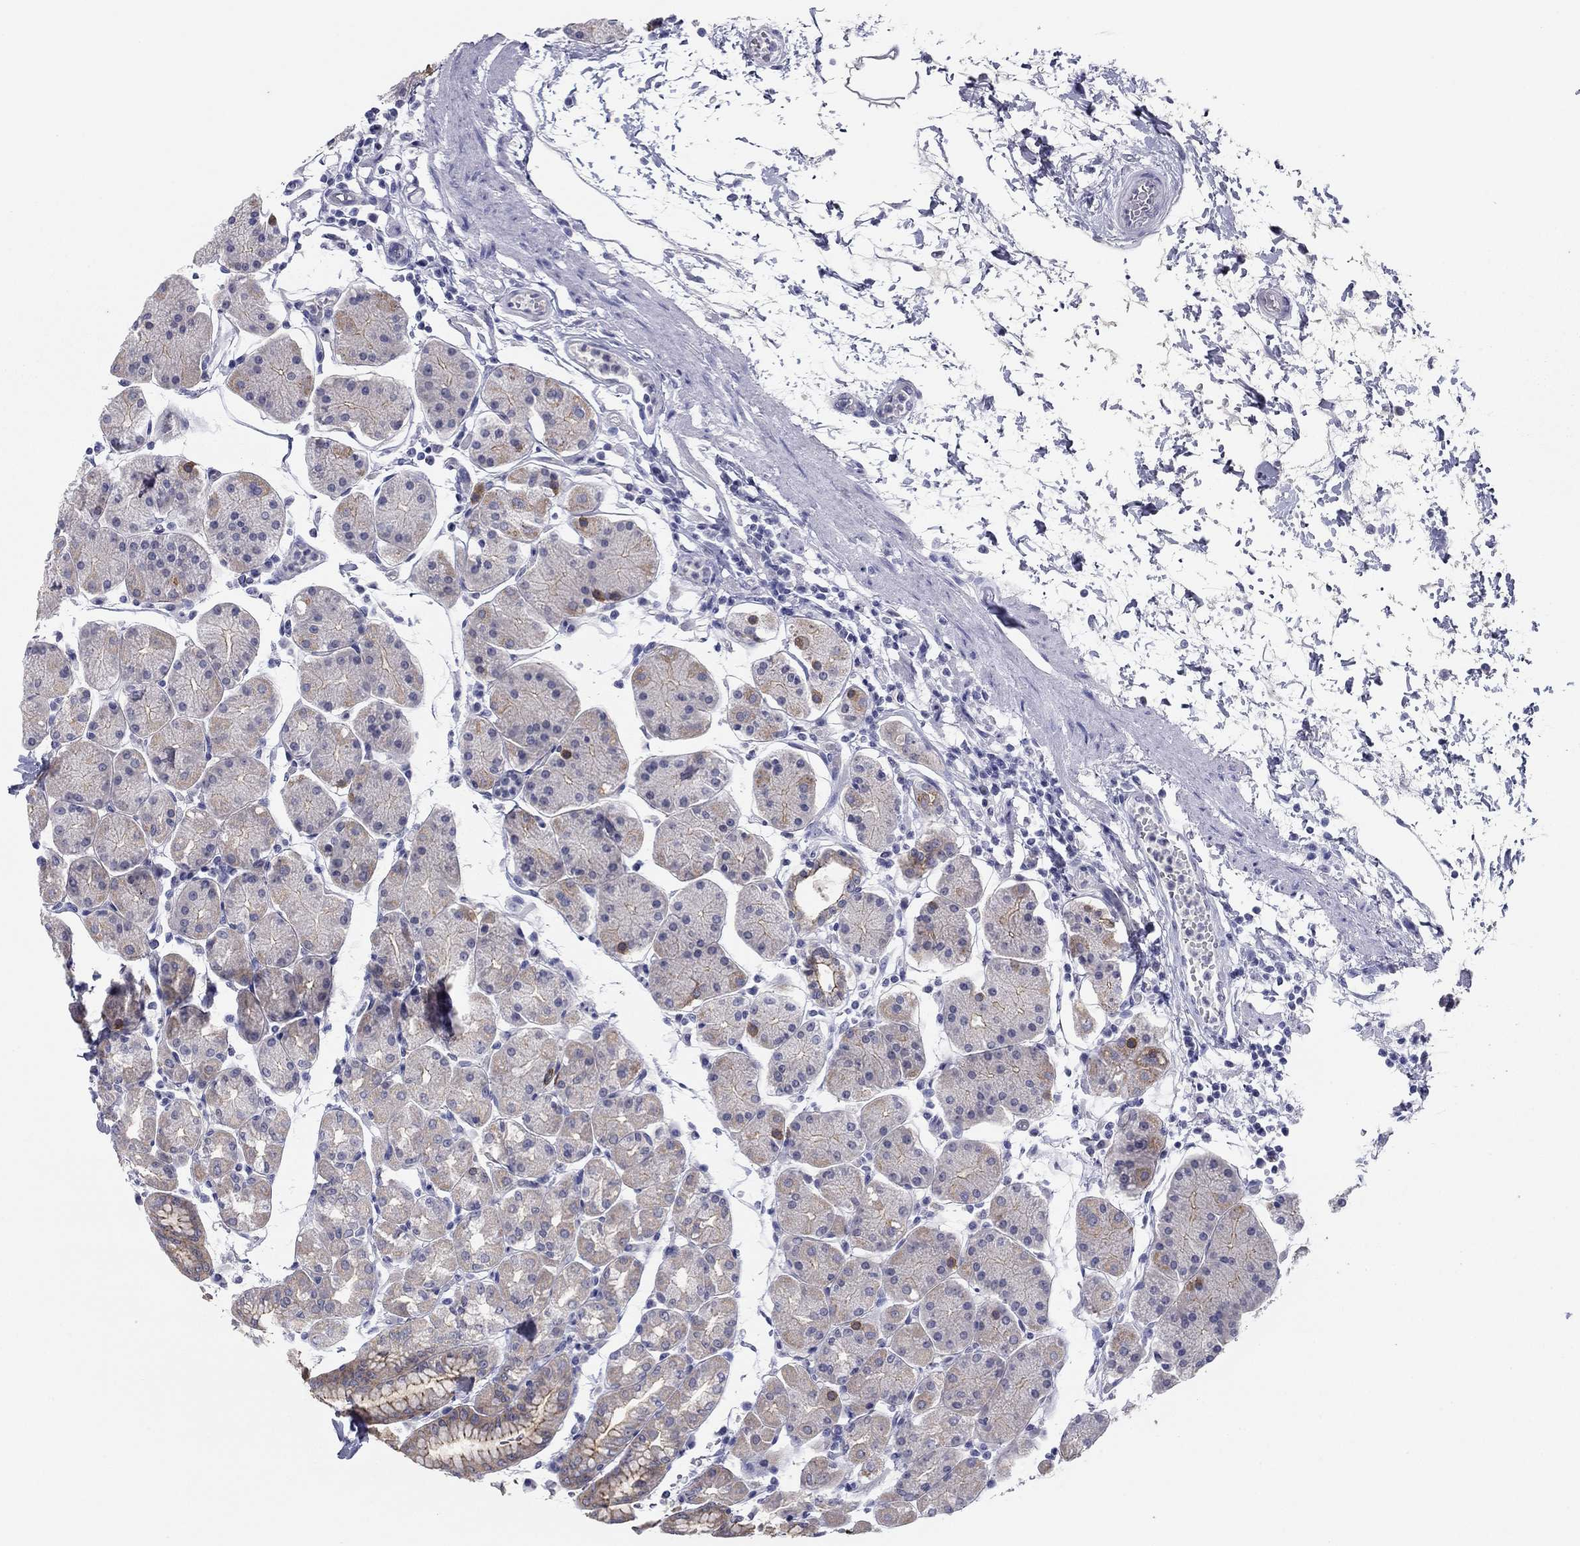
{"staining": {"intensity": "strong", "quantity": "<25%", "location": "cytoplasmic/membranous"}, "tissue": "stomach", "cell_type": "Glandular cells", "image_type": "normal", "snomed": [{"axis": "morphology", "description": "Normal tissue, NOS"}, {"axis": "topography", "description": "Stomach"}], "caption": "Immunohistochemical staining of unremarkable stomach demonstrates strong cytoplasmic/membranous protein staining in approximately <25% of glandular cells. The staining is performed using DAB (3,3'-diaminobenzidine) brown chromogen to label protein expression. The nuclei are counter-stained blue using hematoxylin.", "gene": "PLS1", "patient": {"sex": "male", "age": 54}}